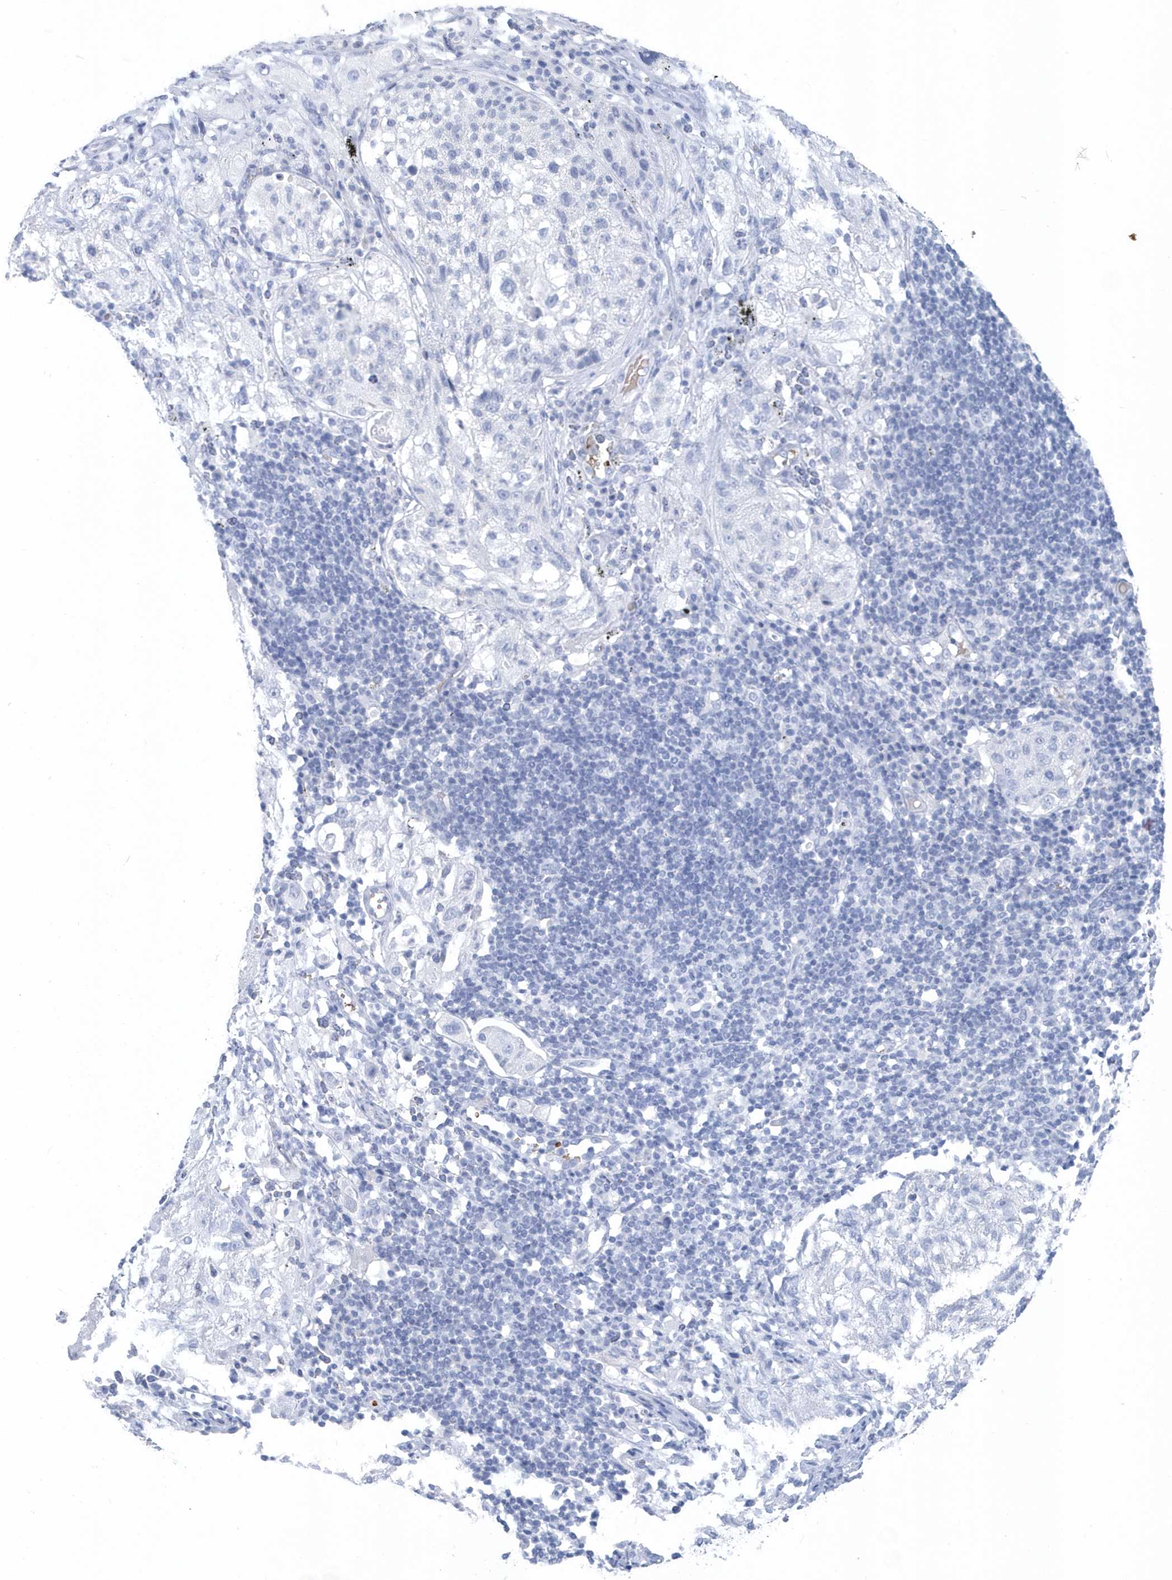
{"staining": {"intensity": "negative", "quantity": "none", "location": "none"}, "tissue": "lung cancer", "cell_type": "Tumor cells", "image_type": "cancer", "snomed": [{"axis": "morphology", "description": "Inflammation, NOS"}, {"axis": "morphology", "description": "Squamous cell carcinoma, NOS"}, {"axis": "topography", "description": "Lymph node"}, {"axis": "topography", "description": "Soft tissue"}, {"axis": "topography", "description": "Lung"}], "caption": "Tumor cells are negative for protein expression in human lung cancer (squamous cell carcinoma). The staining was performed using DAB (3,3'-diaminobenzidine) to visualize the protein expression in brown, while the nuclei were stained in blue with hematoxylin (Magnification: 20x).", "gene": "HBA2", "patient": {"sex": "male", "age": 66}}